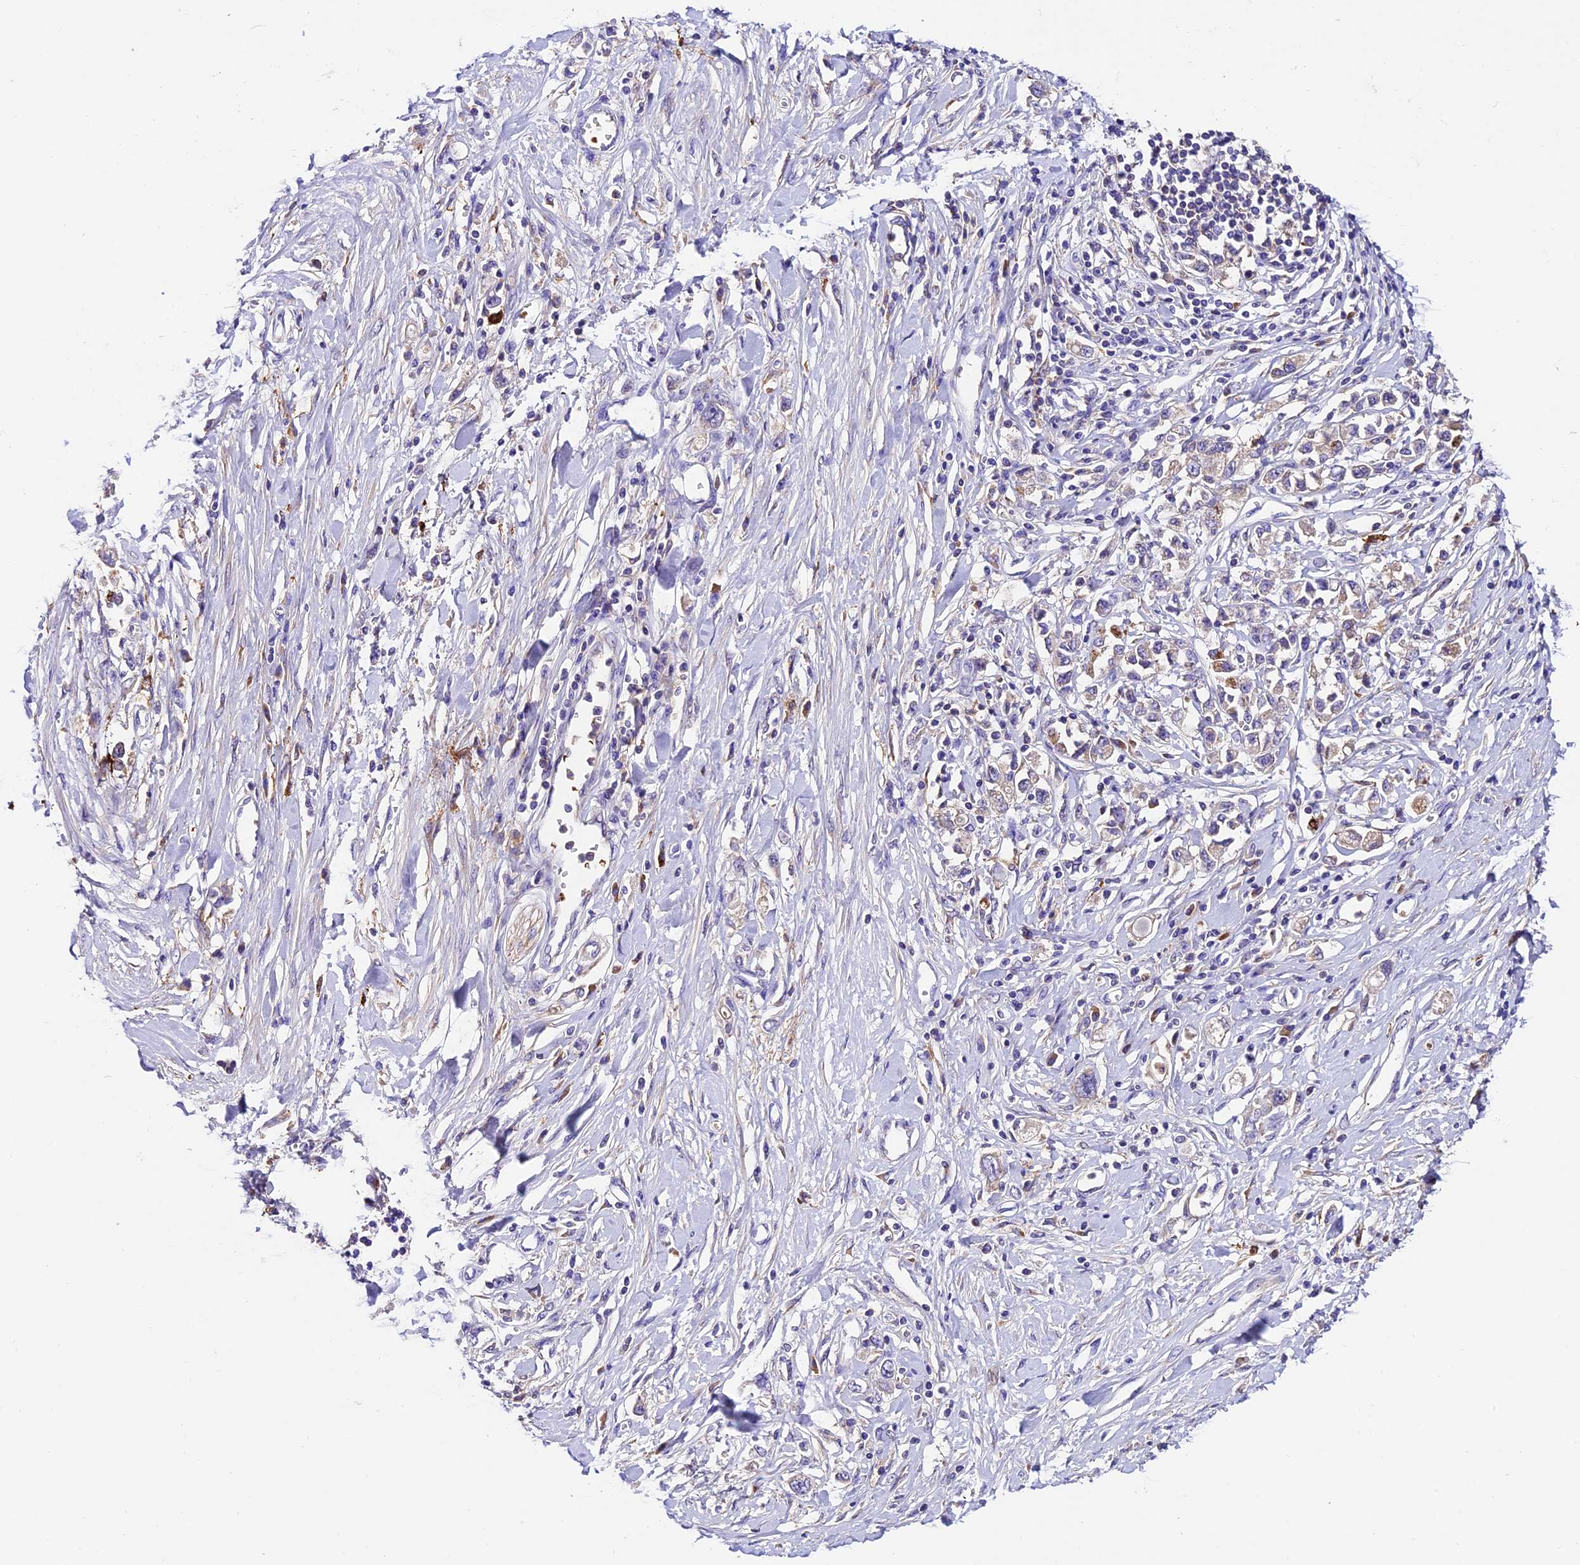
{"staining": {"intensity": "negative", "quantity": "none", "location": "none"}, "tissue": "stomach cancer", "cell_type": "Tumor cells", "image_type": "cancer", "snomed": [{"axis": "morphology", "description": "Adenocarcinoma, NOS"}, {"axis": "topography", "description": "Stomach"}], "caption": "Immunohistochemical staining of human adenocarcinoma (stomach) shows no significant positivity in tumor cells.", "gene": "CILP2", "patient": {"sex": "female", "age": 76}}